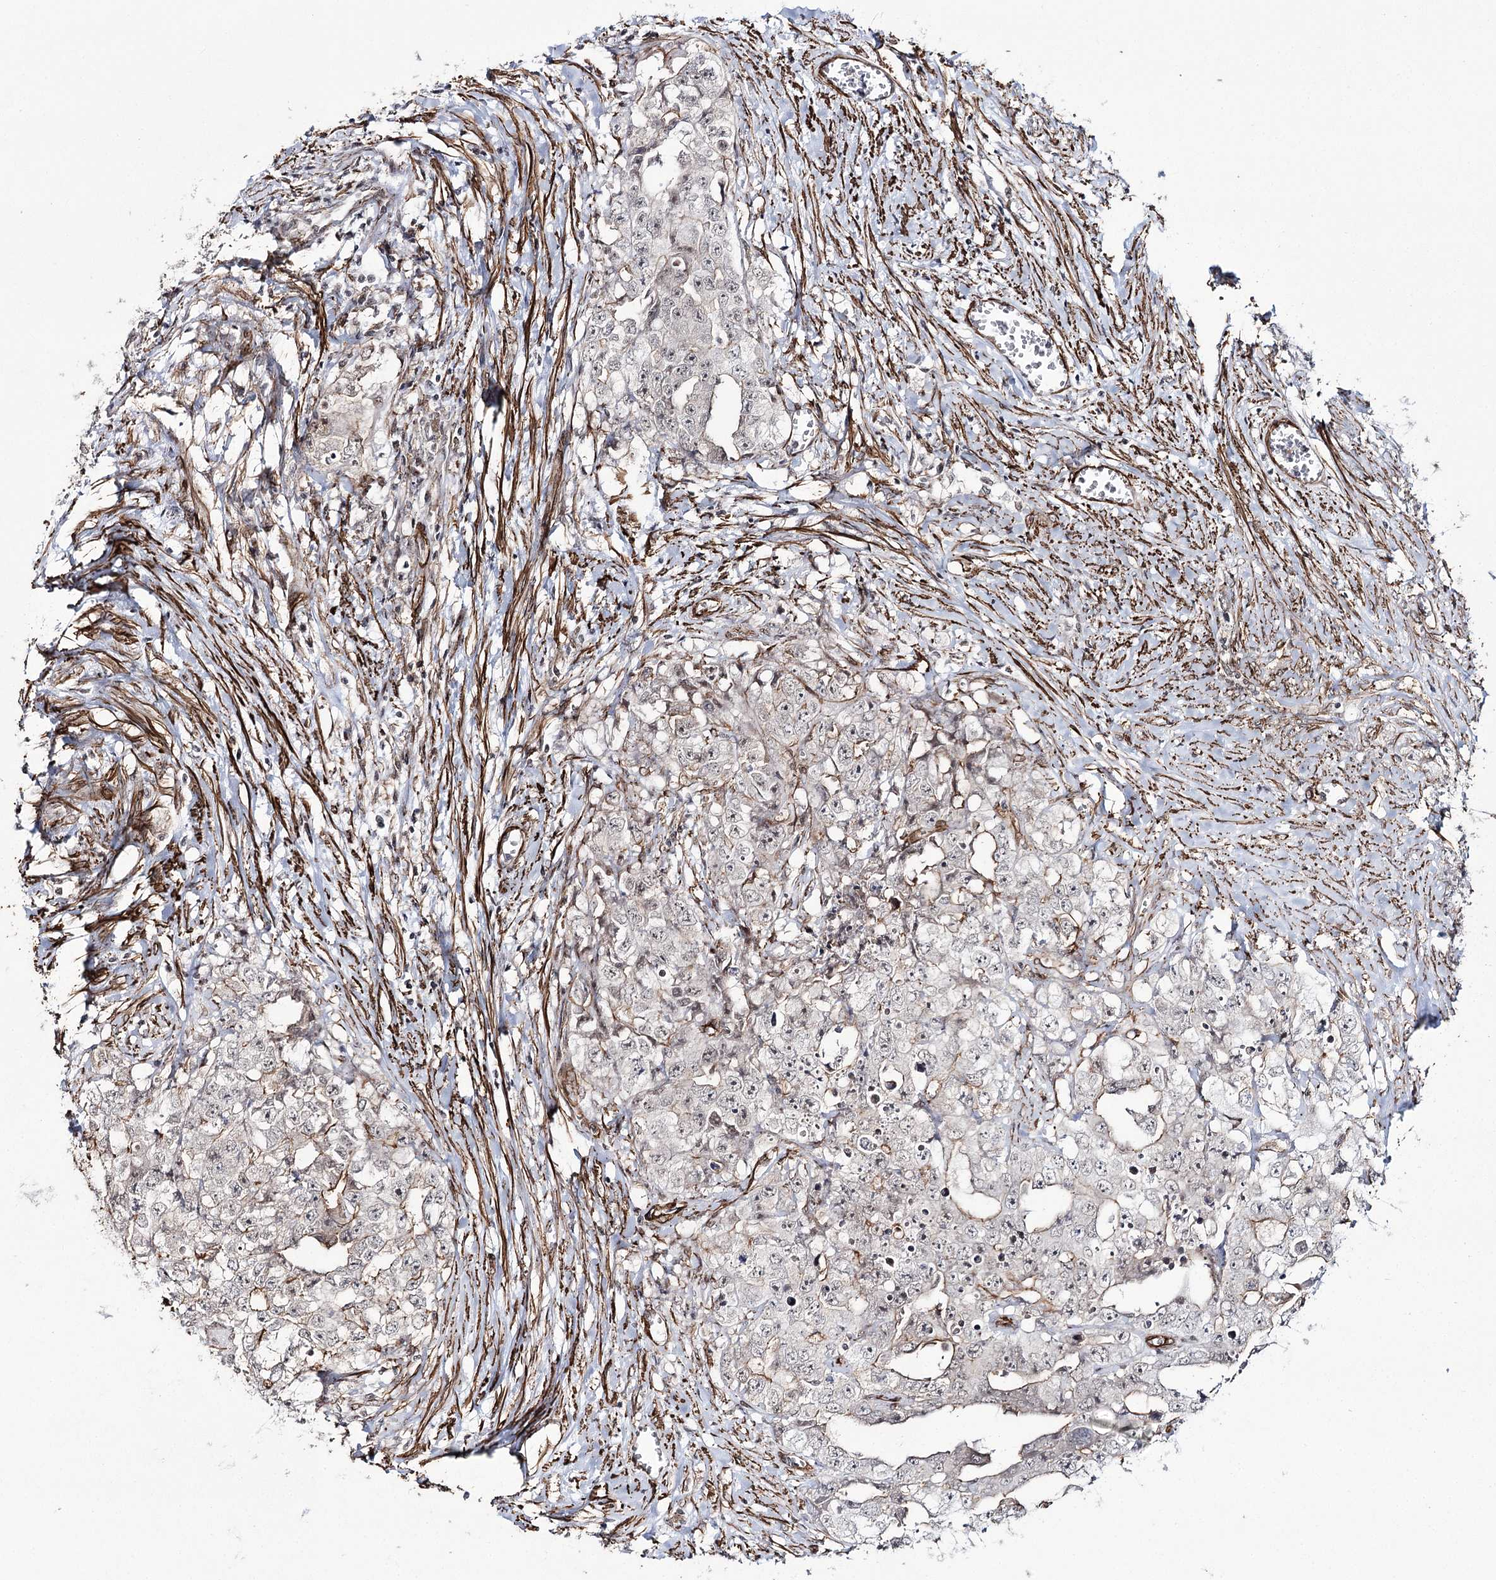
{"staining": {"intensity": "weak", "quantity": "<25%", "location": "cytoplasmic/membranous"}, "tissue": "testis cancer", "cell_type": "Tumor cells", "image_type": "cancer", "snomed": [{"axis": "morphology", "description": "Seminoma, NOS"}, {"axis": "morphology", "description": "Carcinoma, Embryonal, NOS"}, {"axis": "topography", "description": "Testis"}], "caption": "IHC histopathology image of neoplastic tissue: human testis embryonal carcinoma stained with DAB exhibits no significant protein positivity in tumor cells.", "gene": "CWF19L1", "patient": {"sex": "male", "age": 43}}